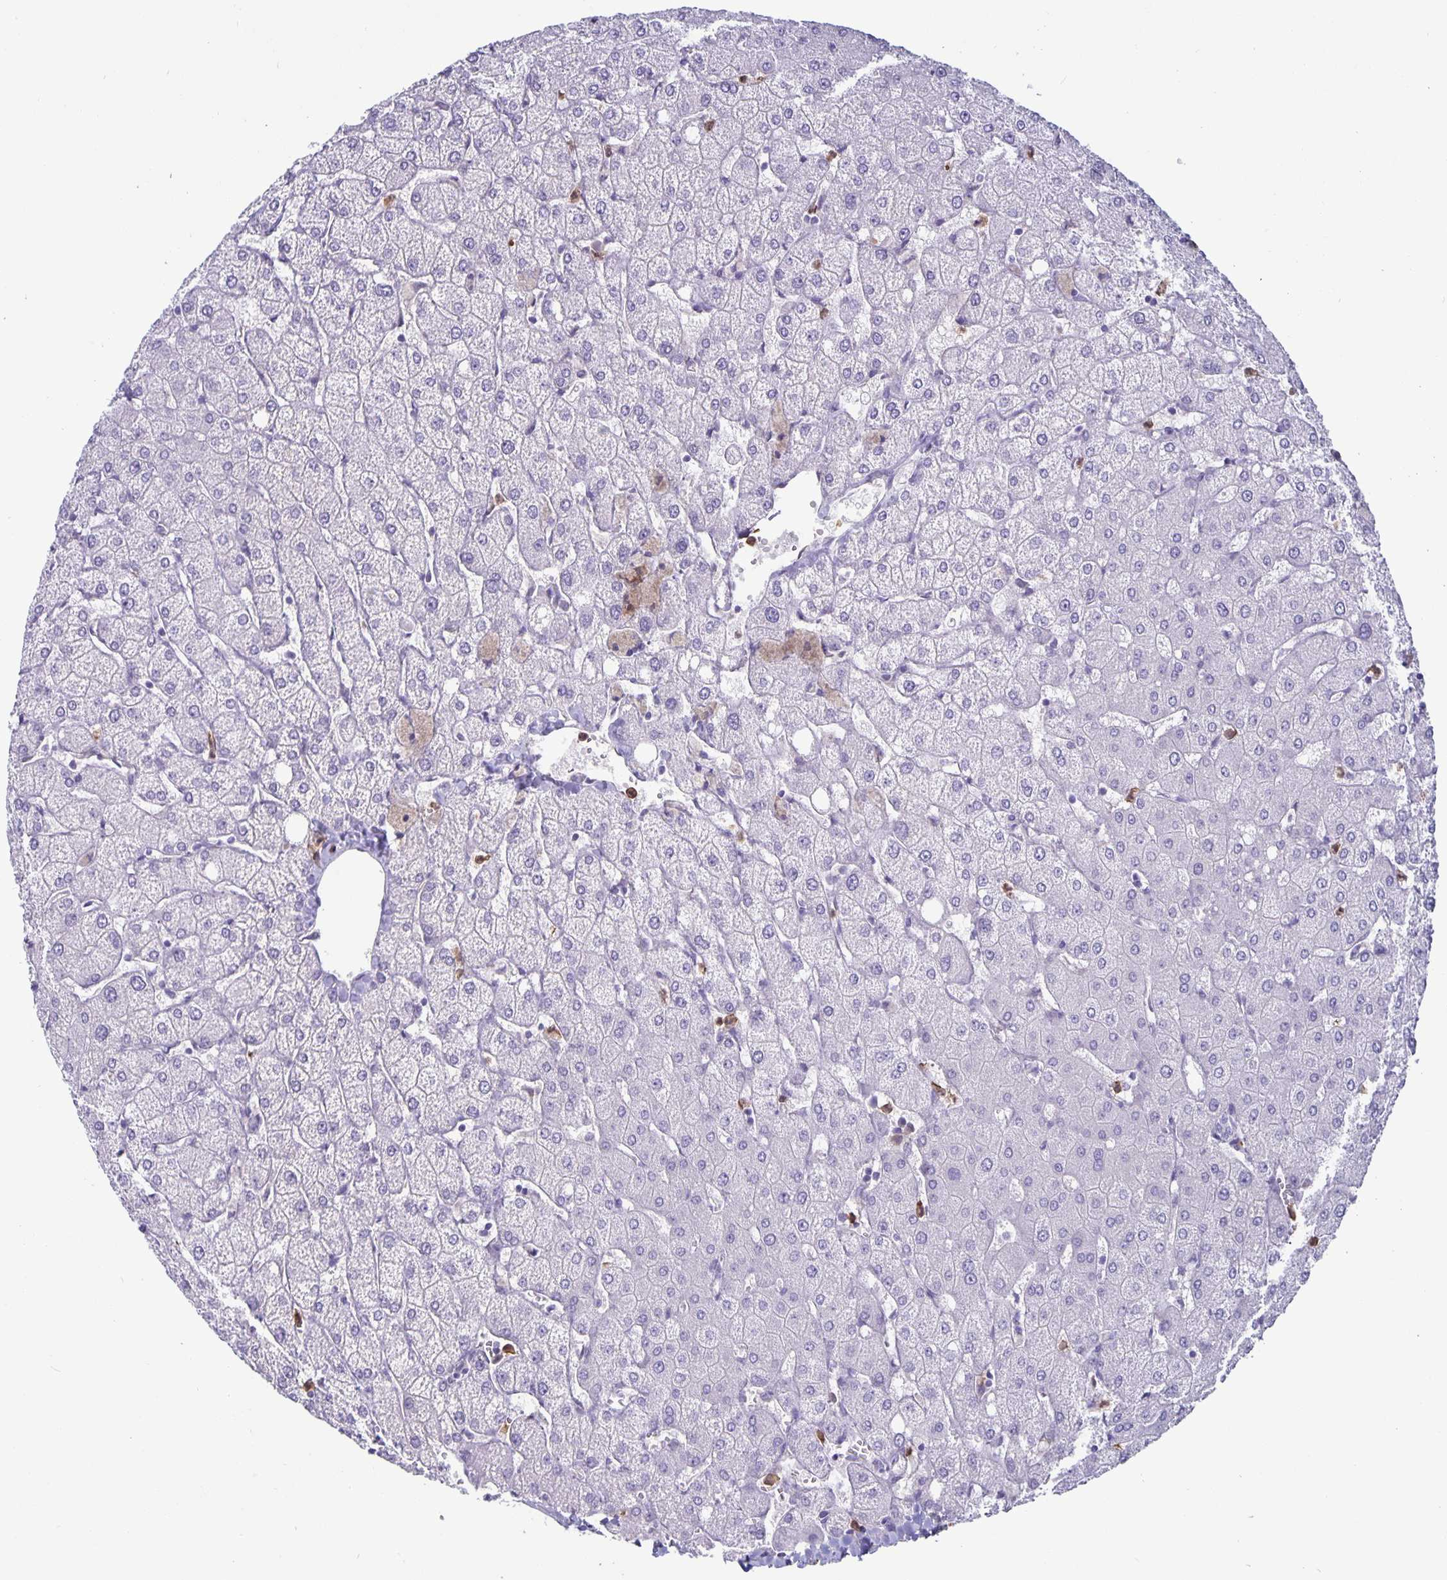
{"staining": {"intensity": "negative", "quantity": "none", "location": "none"}, "tissue": "liver", "cell_type": "Cholangiocytes", "image_type": "normal", "snomed": [{"axis": "morphology", "description": "Normal tissue, NOS"}, {"axis": "topography", "description": "Liver"}], "caption": "A high-resolution histopathology image shows IHC staining of benign liver, which demonstrates no significant staining in cholangiocytes.", "gene": "PLCB3", "patient": {"sex": "female", "age": 54}}